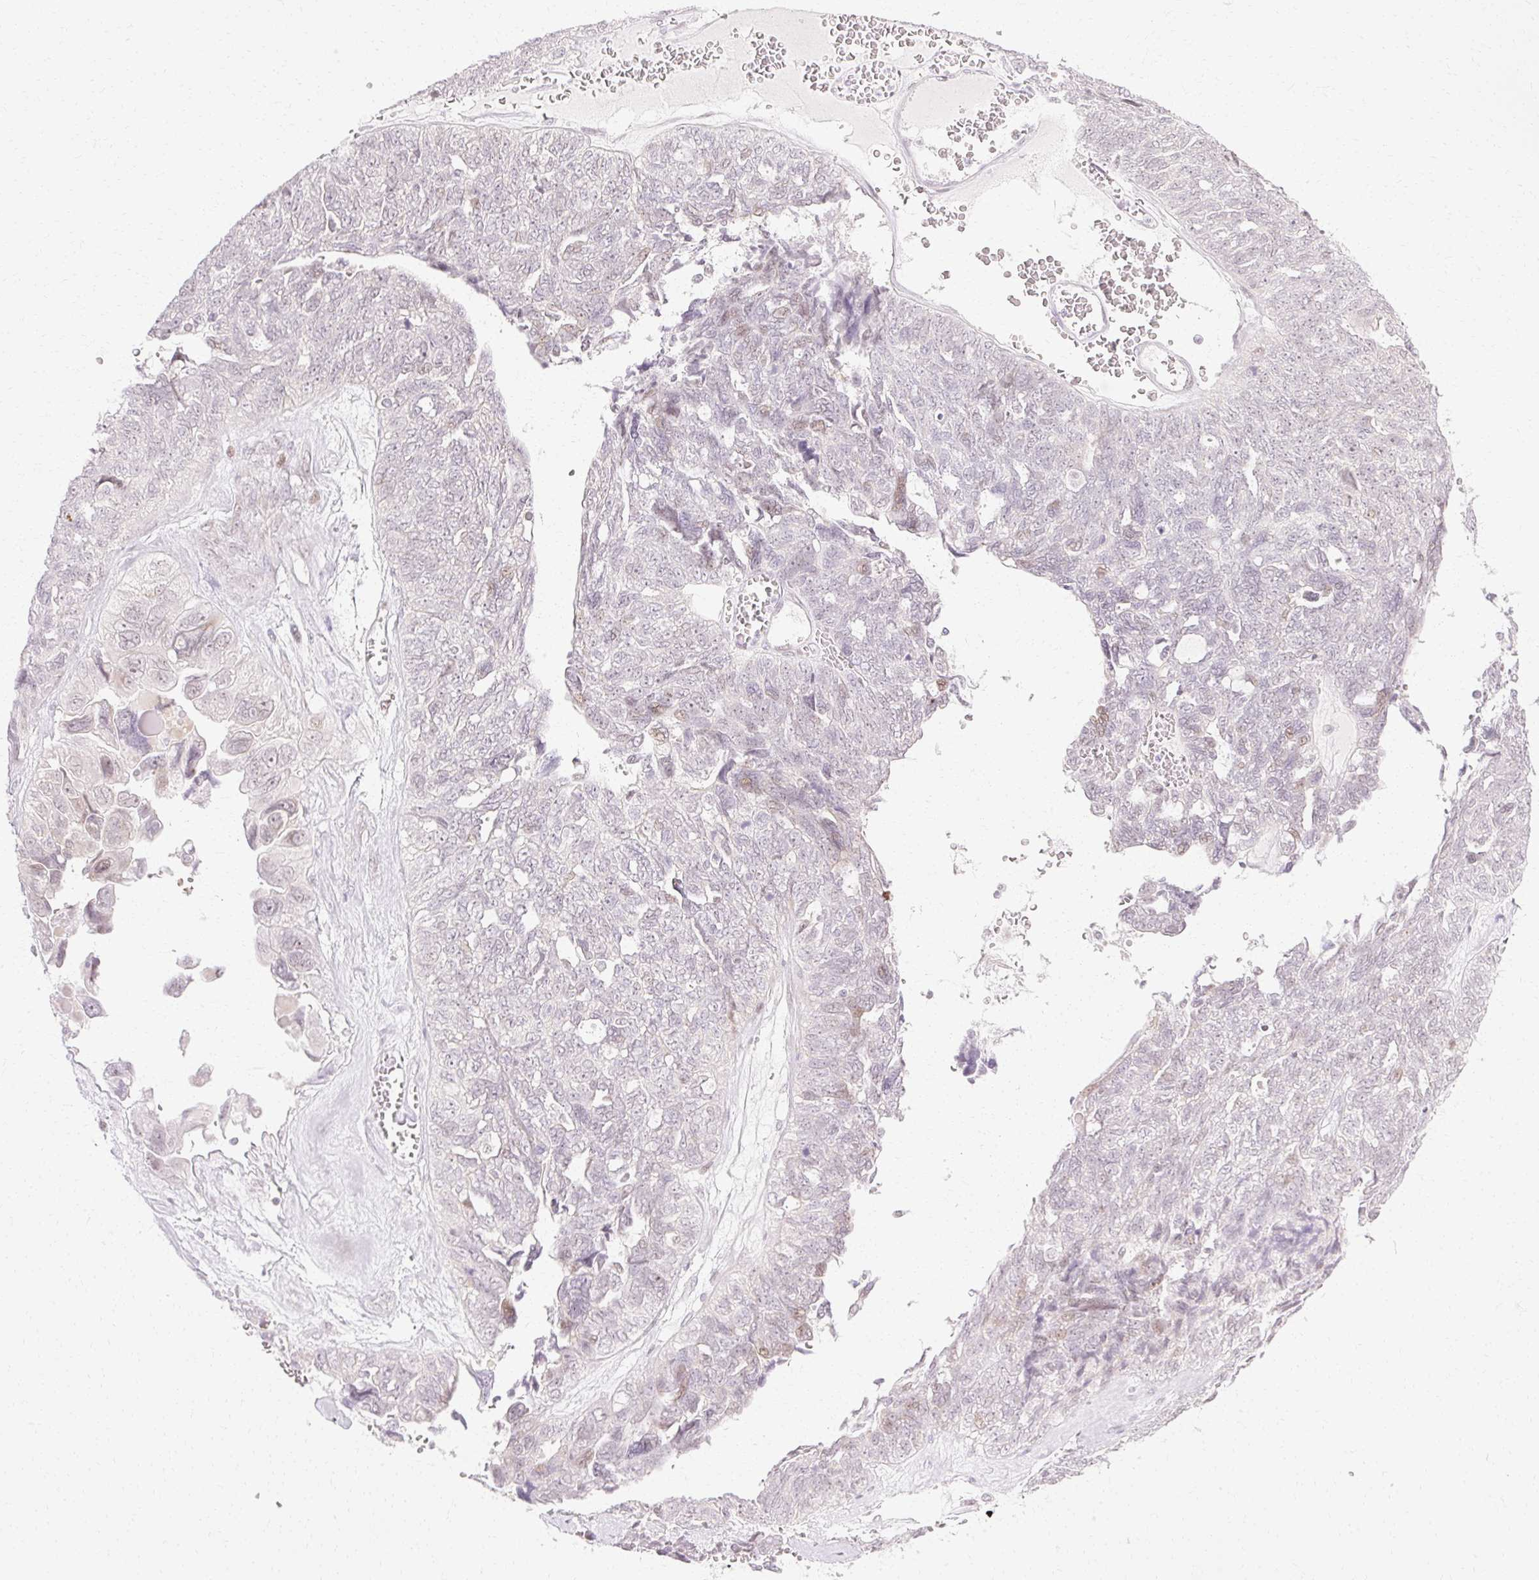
{"staining": {"intensity": "weak", "quantity": "<25%", "location": "nuclear"}, "tissue": "ovarian cancer", "cell_type": "Tumor cells", "image_type": "cancer", "snomed": [{"axis": "morphology", "description": "Cystadenocarcinoma, serous, NOS"}, {"axis": "topography", "description": "Ovary"}], "caption": "High magnification brightfield microscopy of serous cystadenocarcinoma (ovarian) stained with DAB (brown) and counterstained with hematoxylin (blue): tumor cells show no significant expression.", "gene": "C3orf49", "patient": {"sex": "female", "age": 79}}